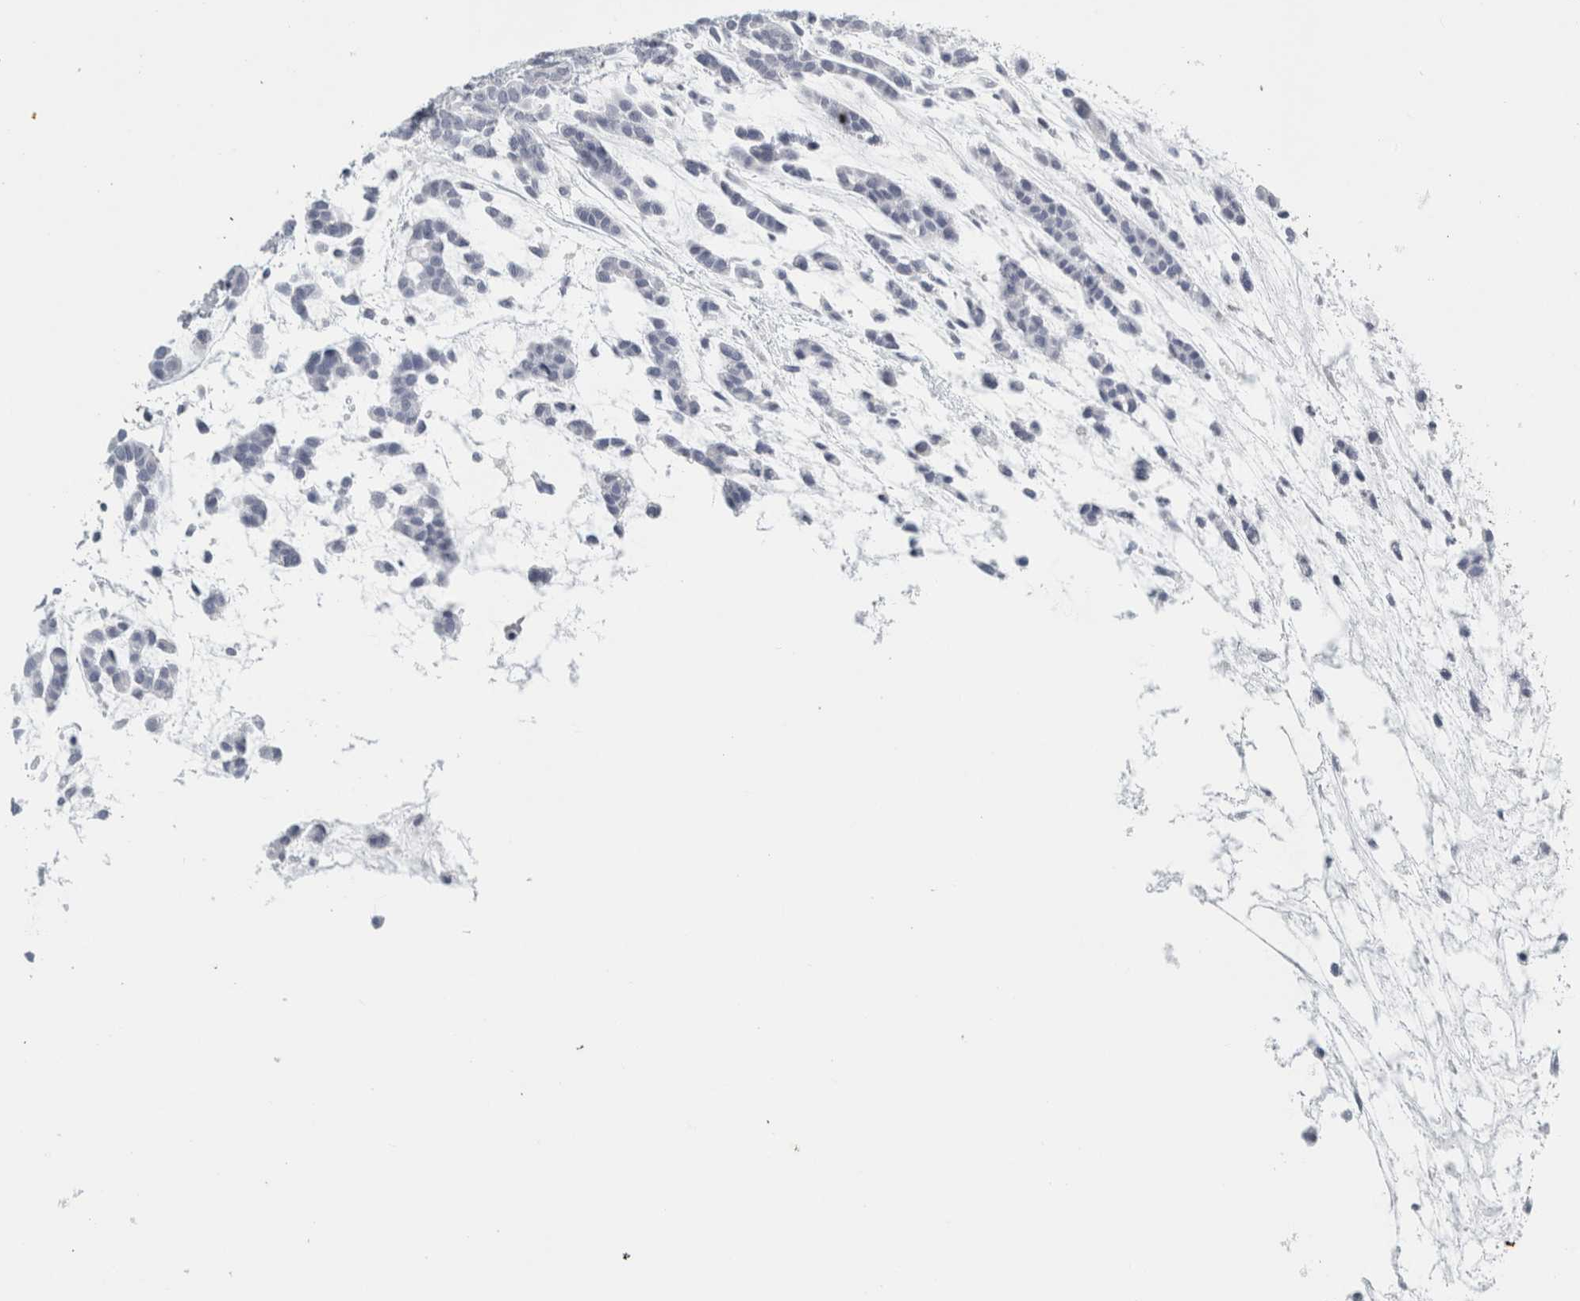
{"staining": {"intensity": "negative", "quantity": "none", "location": "none"}, "tissue": "head and neck cancer", "cell_type": "Tumor cells", "image_type": "cancer", "snomed": [{"axis": "morphology", "description": "Adenocarcinoma, NOS"}, {"axis": "morphology", "description": "Adenoma, NOS"}, {"axis": "topography", "description": "Head-Neck"}], "caption": "High power microscopy micrograph of an IHC histopathology image of head and neck adenocarcinoma, revealing no significant positivity in tumor cells. (DAB (3,3'-diaminobenzidine) immunohistochemistry visualized using brightfield microscopy, high magnification).", "gene": "CPE", "patient": {"sex": "female", "age": 55}}